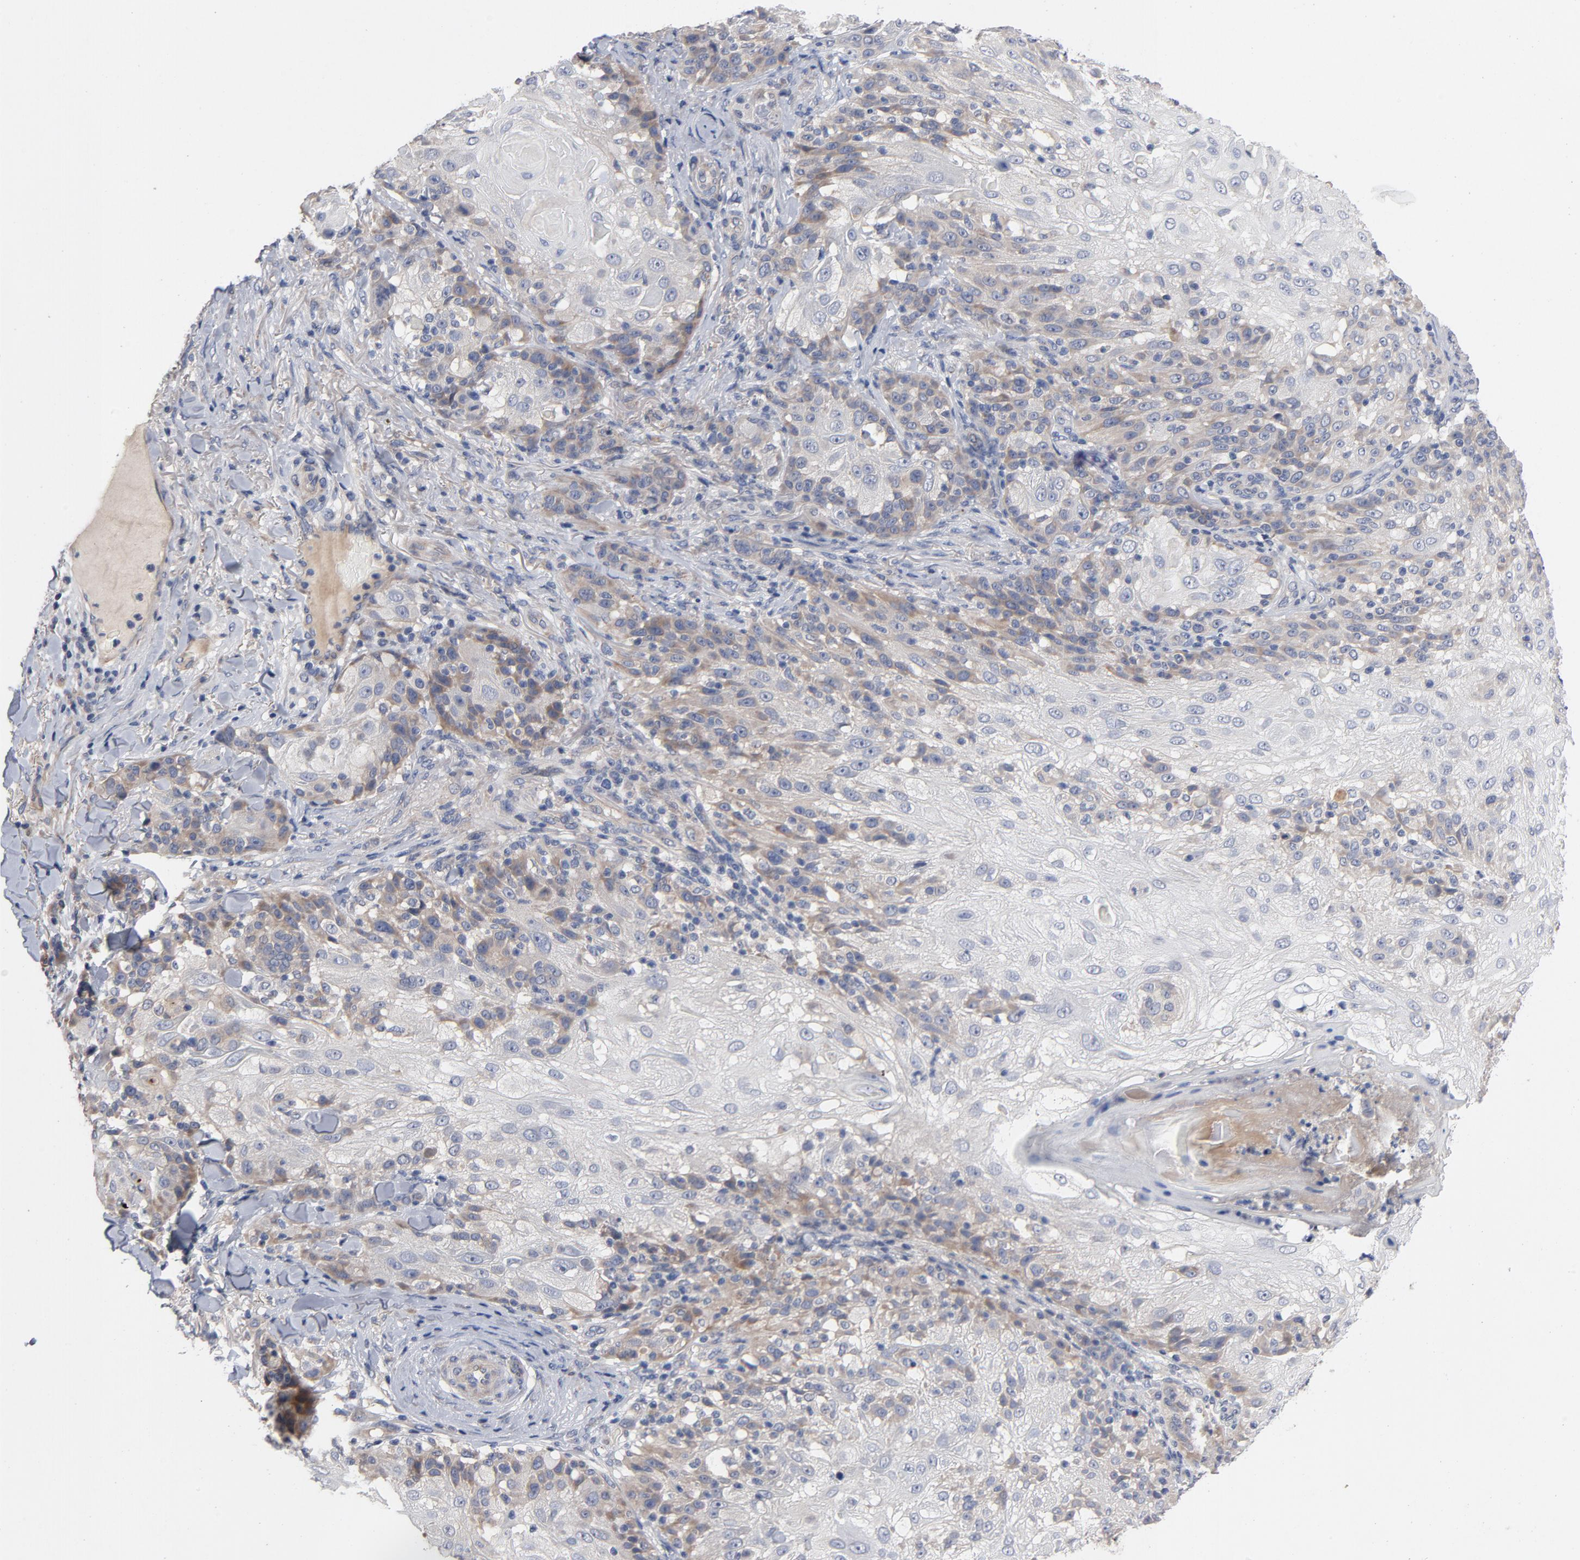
{"staining": {"intensity": "moderate", "quantity": "25%-75%", "location": "cytoplasmic/membranous"}, "tissue": "skin cancer", "cell_type": "Tumor cells", "image_type": "cancer", "snomed": [{"axis": "morphology", "description": "Normal tissue, NOS"}, {"axis": "morphology", "description": "Squamous cell carcinoma, NOS"}, {"axis": "topography", "description": "Skin"}], "caption": "A histopathology image of squamous cell carcinoma (skin) stained for a protein displays moderate cytoplasmic/membranous brown staining in tumor cells.", "gene": "CCDC134", "patient": {"sex": "female", "age": 83}}